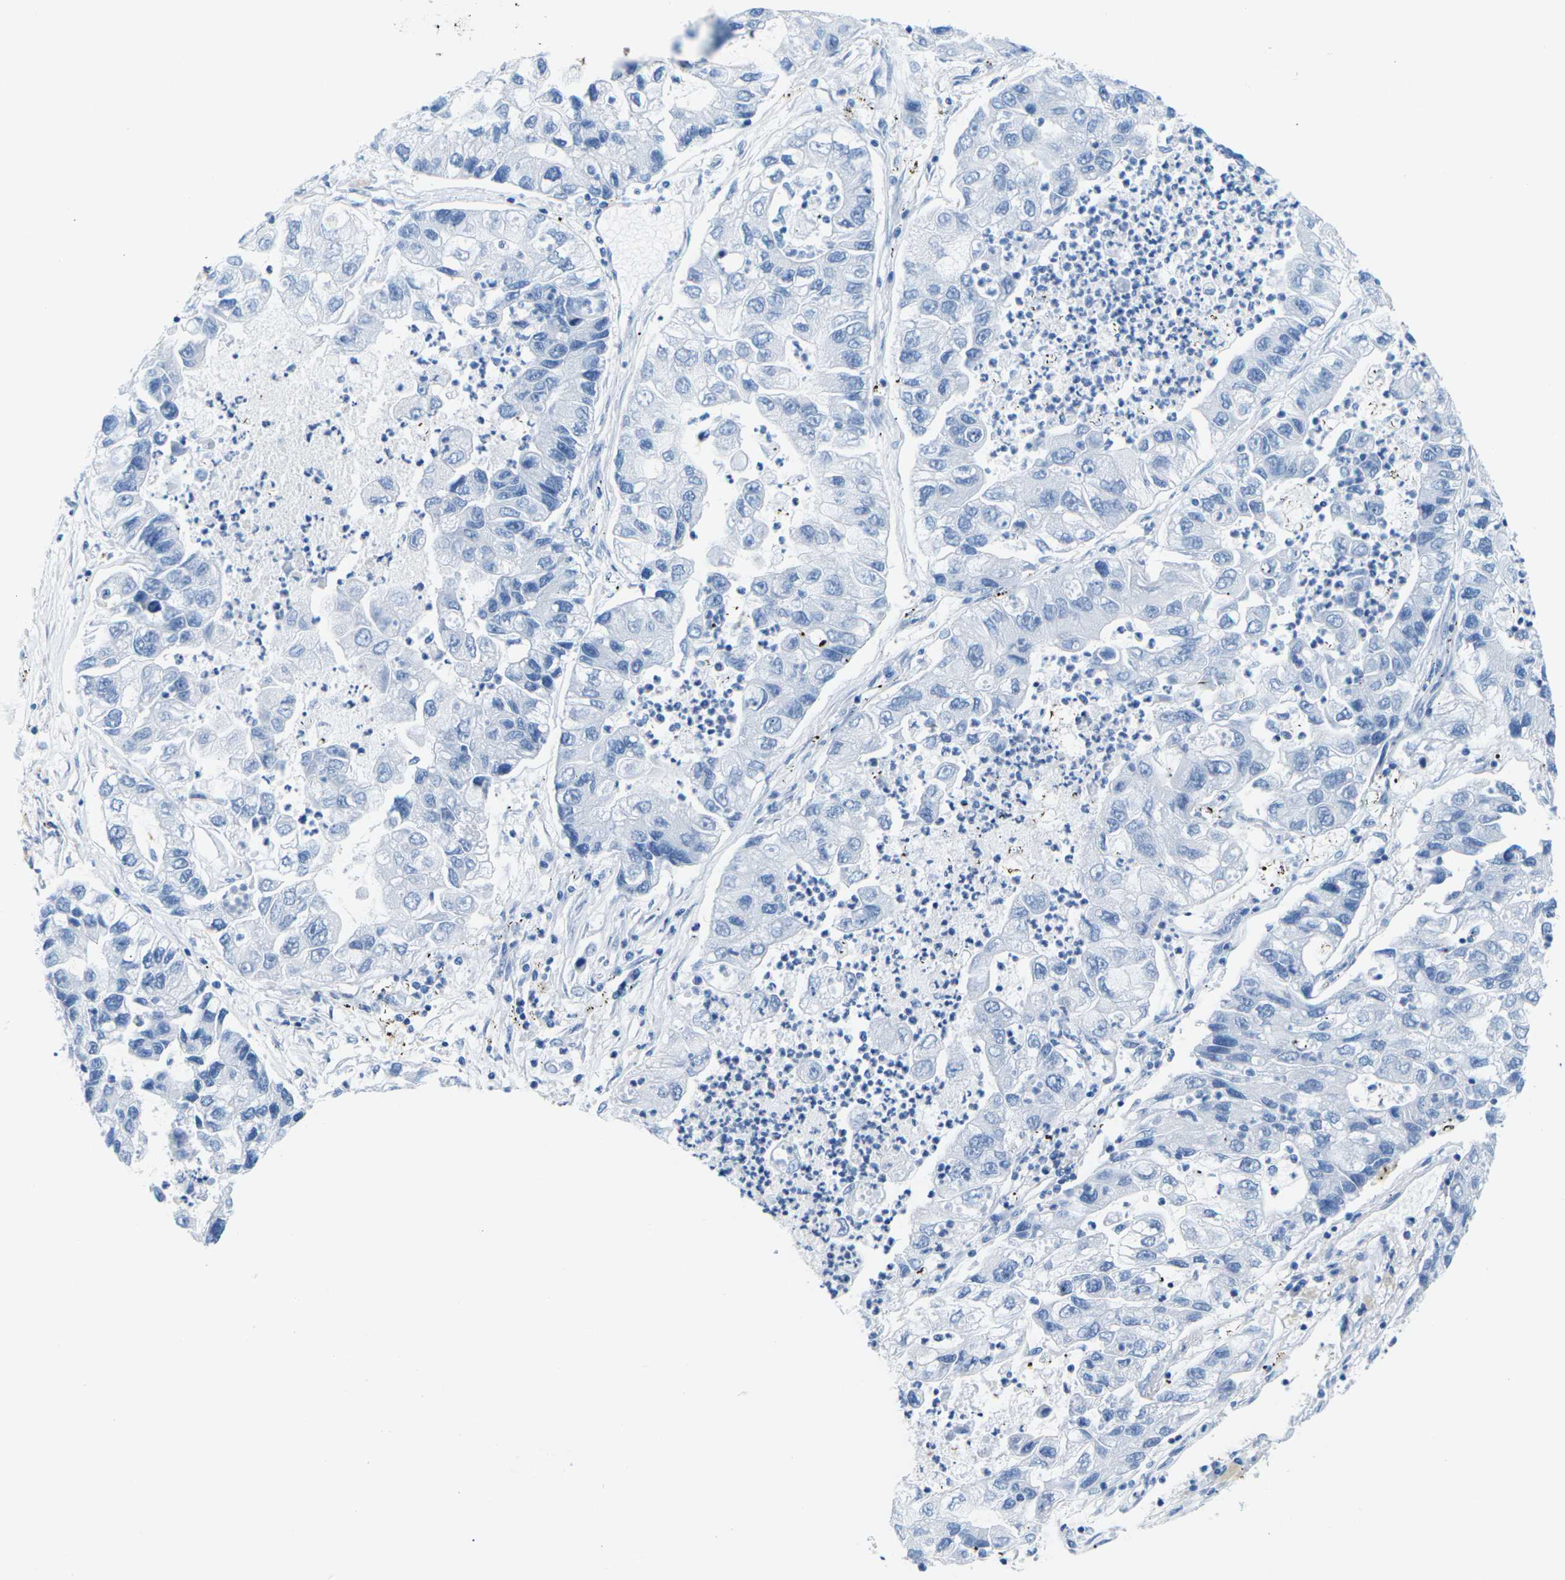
{"staining": {"intensity": "negative", "quantity": "none", "location": "none"}, "tissue": "lung cancer", "cell_type": "Tumor cells", "image_type": "cancer", "snomed": [{"axis": "morphology", "description": "Adenocarcinoma, NOS"}, {"axis": "topography", "description": "Lung"}], "caption": "High power microscopy image of an immunohistochemistry (IHC) micrograph of adenocarcinoma (lung), revealing no significant staining in tumor cells.", "gene": "SLC12A1", "patient": {"sex": "female", "age": 51}}